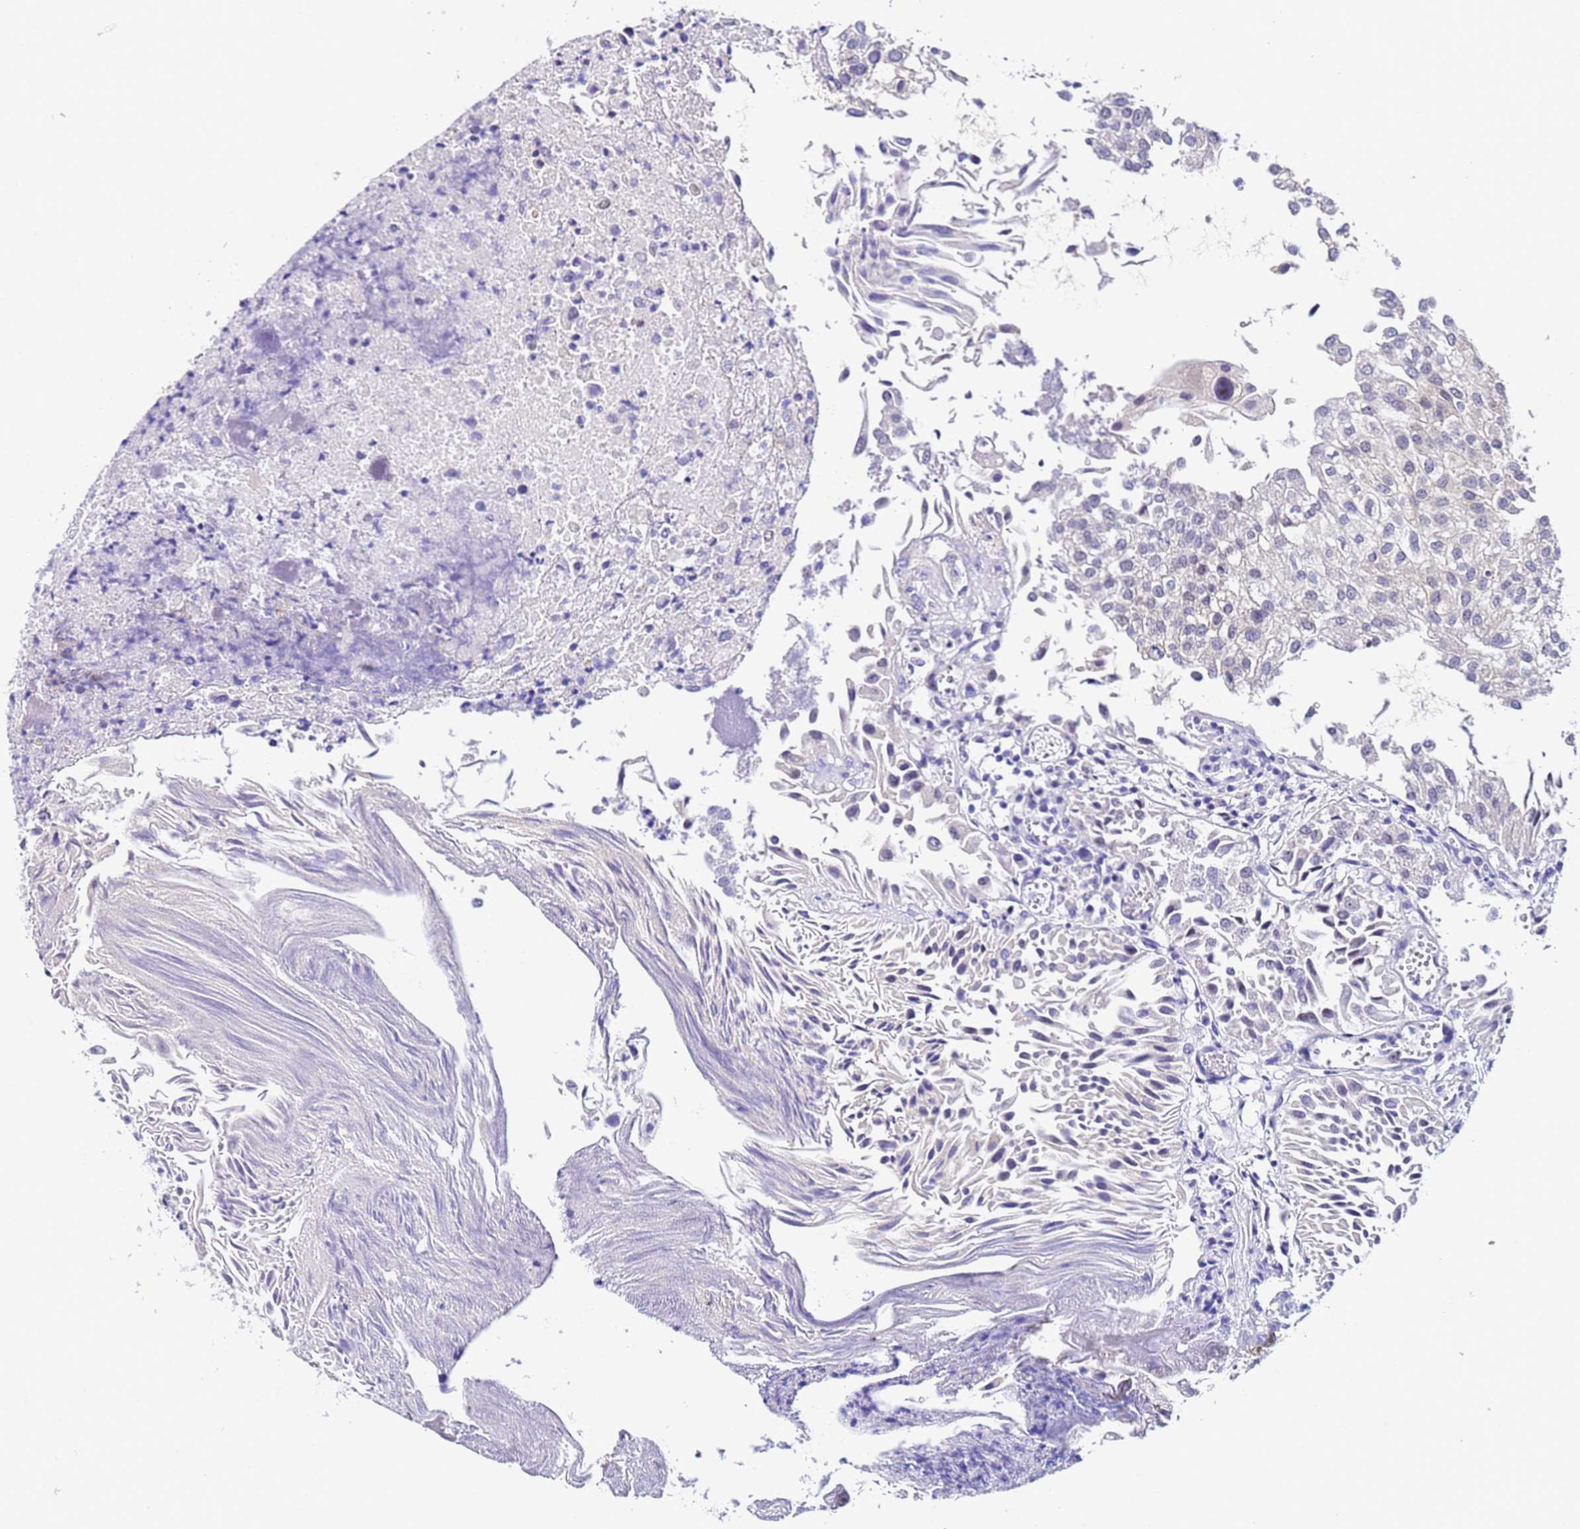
{"staining": {"intensity": "negative", "quantity": "none", "location": "none"}, "tissue": "urothelial cancer", "cell_type": "Tumor cells", "image_type": "cancer", "snomed": [{"axis": "morphology", "description": "Urothelial carcinoma, Low grade"}, {"axis": "topography", "description": "Urinary bladder"}], "caption": "DAB immunohistochemical staining of urothelial cancer demonstrates no significant expression in tumor cells.", "gene": "ACTL6B", "patient": {"sex": "female", "age": 89}}